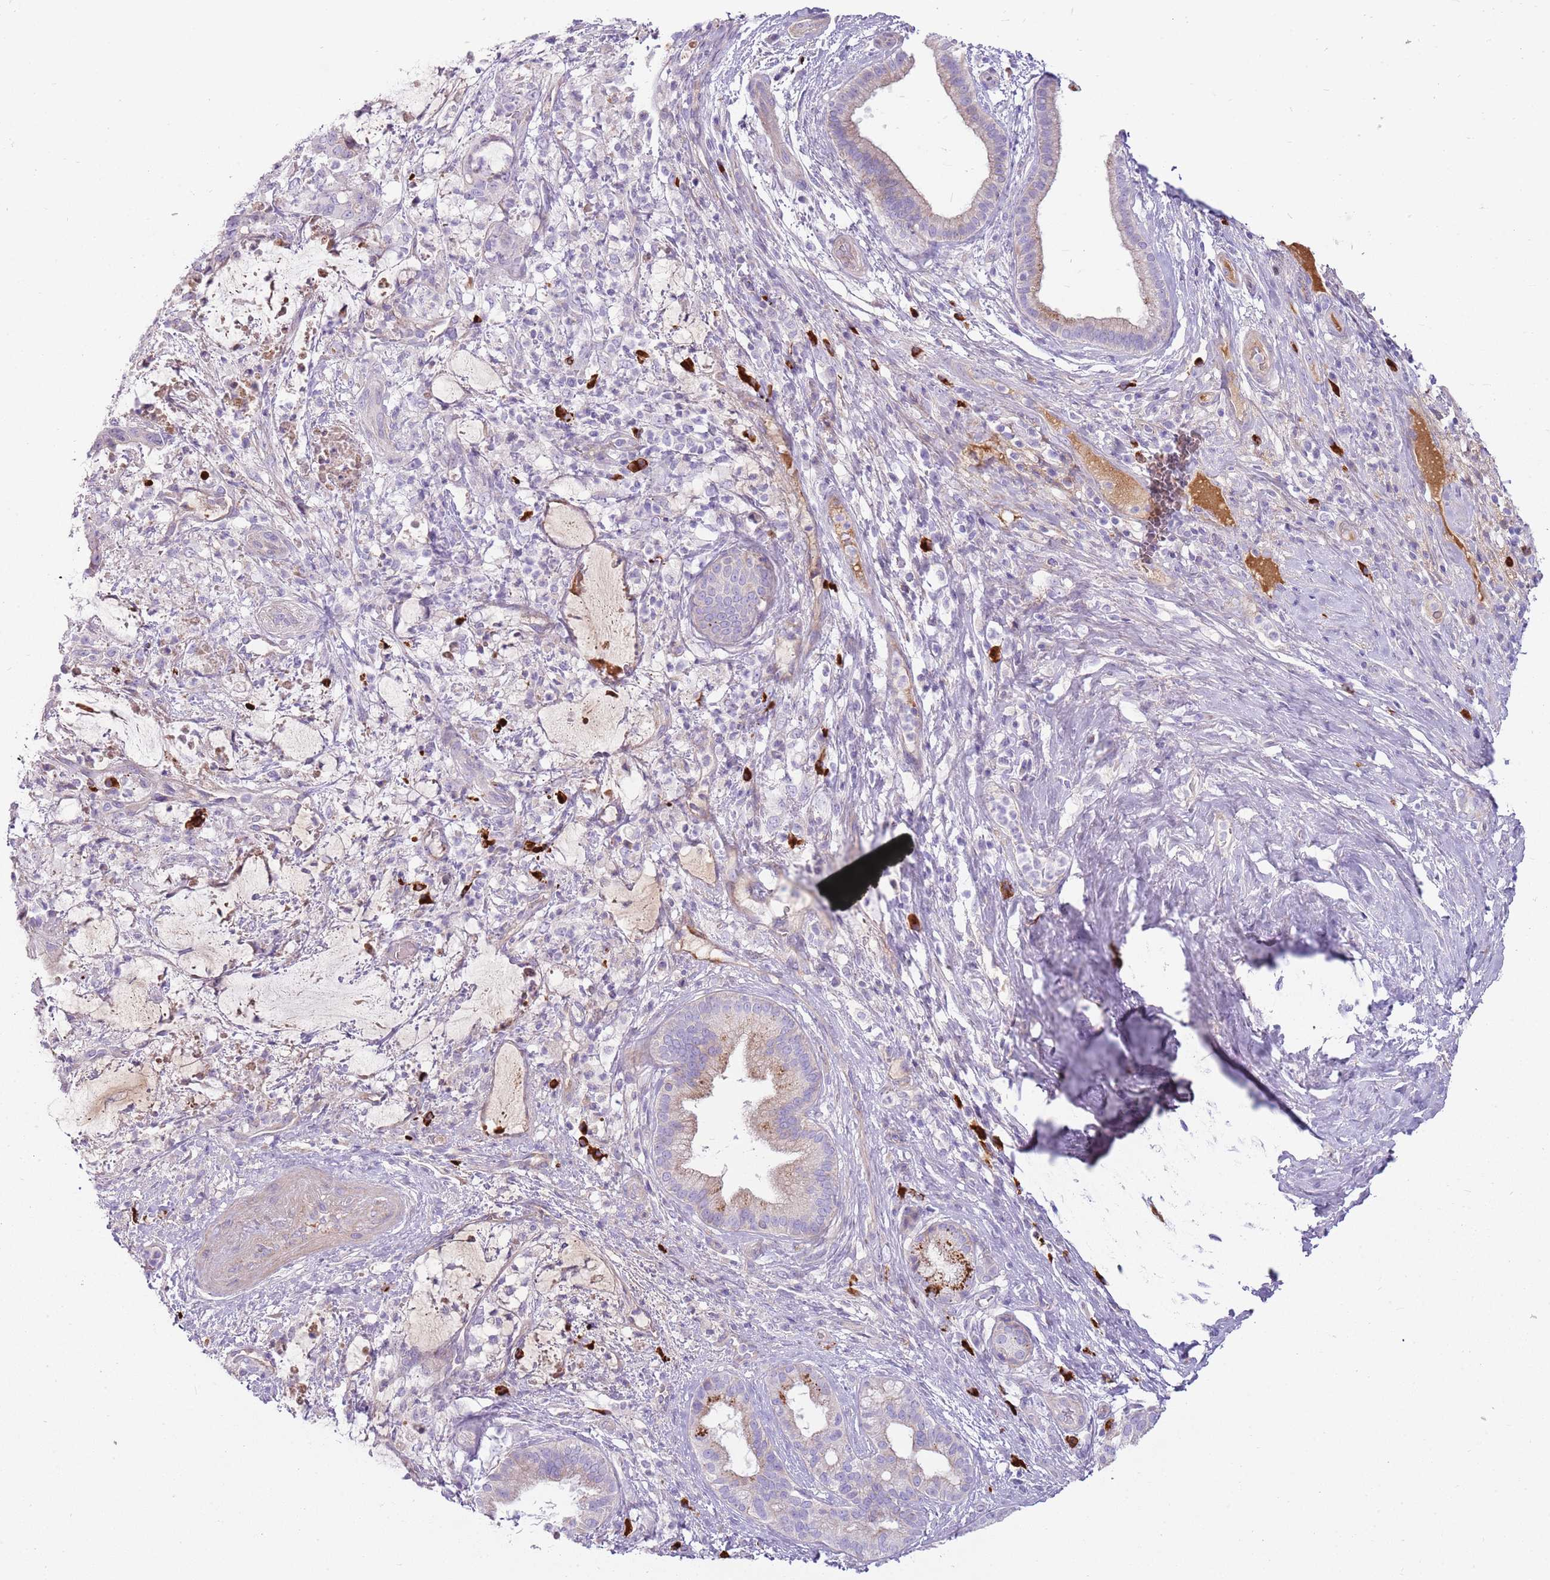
{"staining": {"intensity": "weak", "quantity": "<25%", "location": "cytoplasmic/membranous"}, "tissue": "liver cancer", "cell_type": "Tumor cells", "image_type": "cancer", "snomed": [{"axis": "morphology", "description": "Normal tissue, NOS"}, {"axis": "morphology", "description": "Cholangiocarcinoma"}, {"axis": "topography", "description": "Liver"}, {"axis": "topography", "description": "Peripheral nerve tissue"}], "caption": "Immunohistochemistry (IHC) image of liver cholangiocarcinoma stained for a protein (brown), which exhibits no expression in tumor cells. Nuclei are stained in blue.", "gene": "MCUB", "patient": {"sex": "female", "age": 73}}